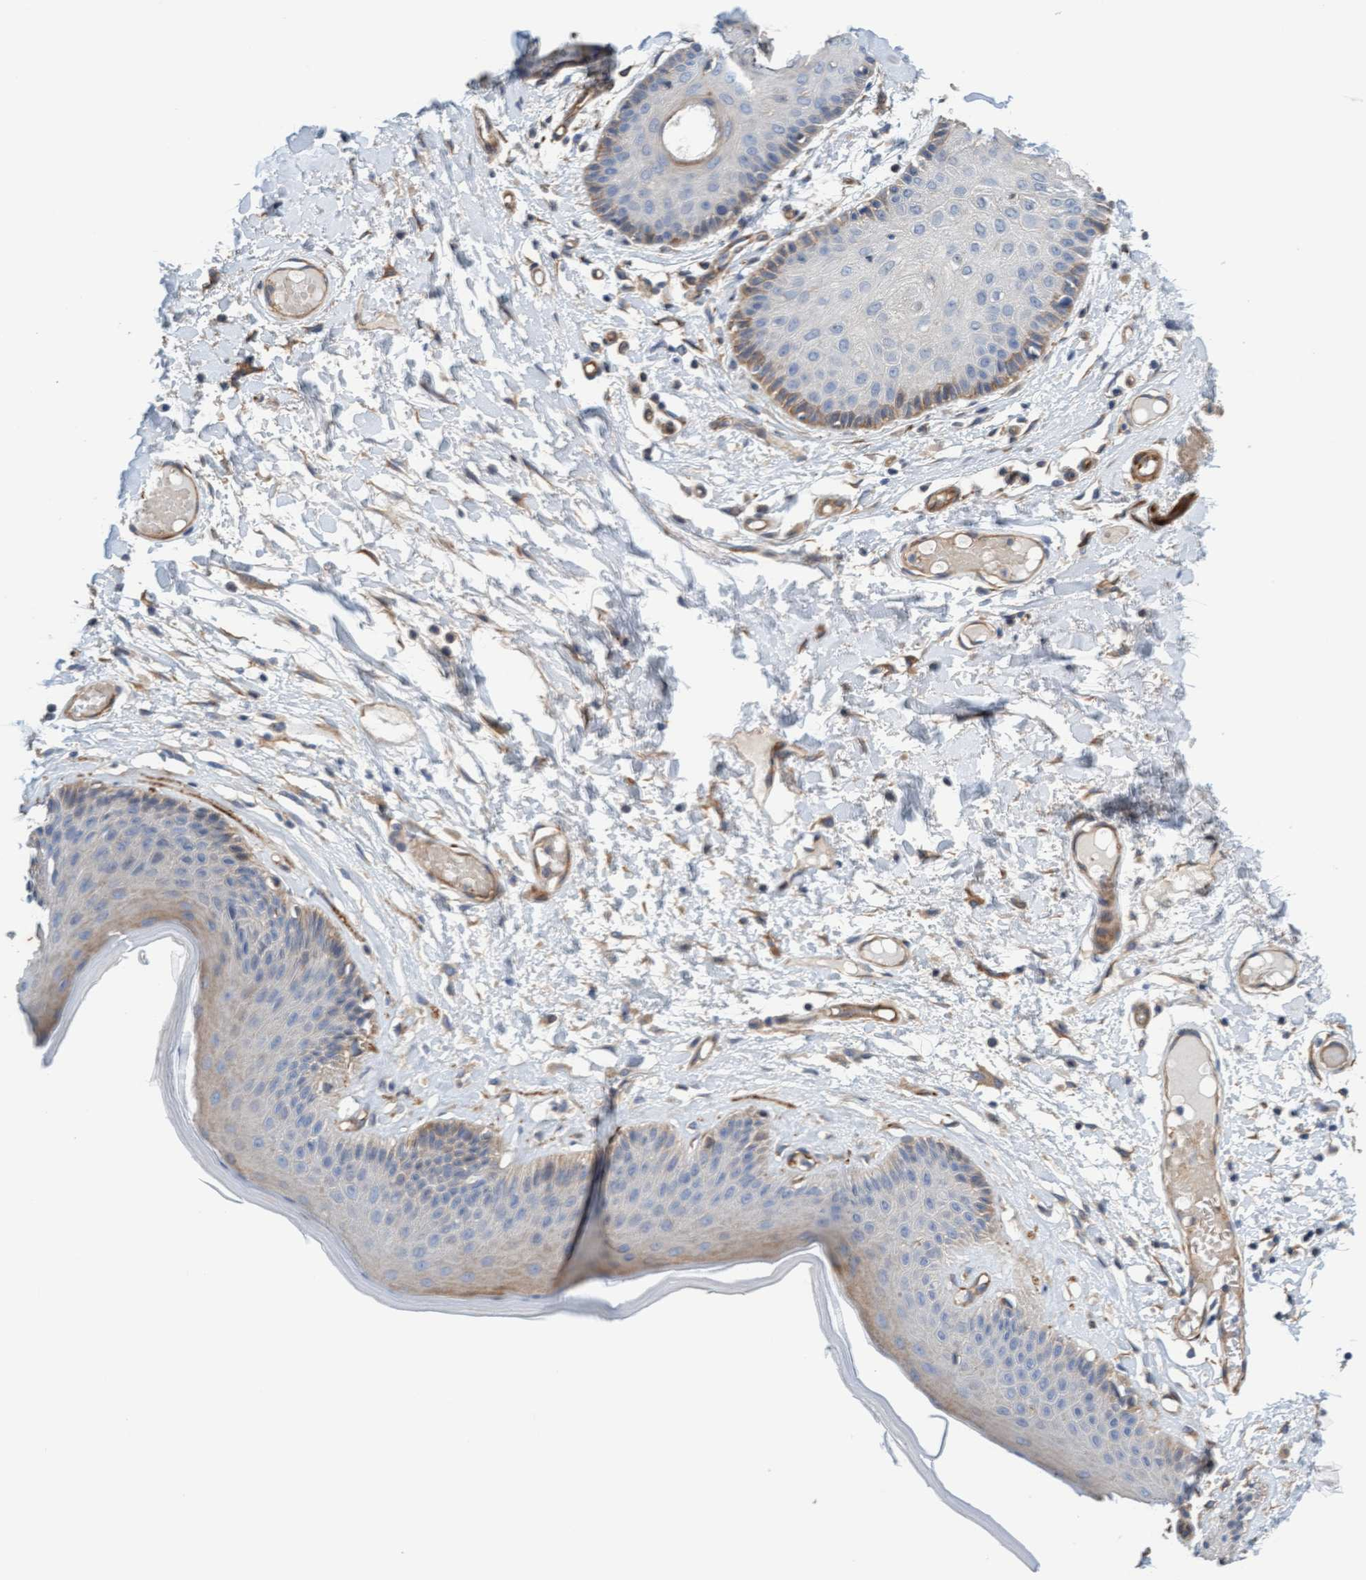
{"staining": {"intensity": "moderate", "quantity": "<25%", "location": "cytoplasmic/membranous"}, "tissue": "skin", "cell_type": "Epidermal cells", "image_type": "normal", "snomed": [{"axis": "morphology", "description": "Normal tissue, NOS"}, {"axis": "topography", "description": "Vulva"}], "caption": "Moderate cytoplasmic/membranous positivity for a protein is present in approximately <25% of epidermal cells of unremarkable skin using immunohistochemistry.", "gene": "FMNL3", "patient": {"sex": "female", "age": 73}}